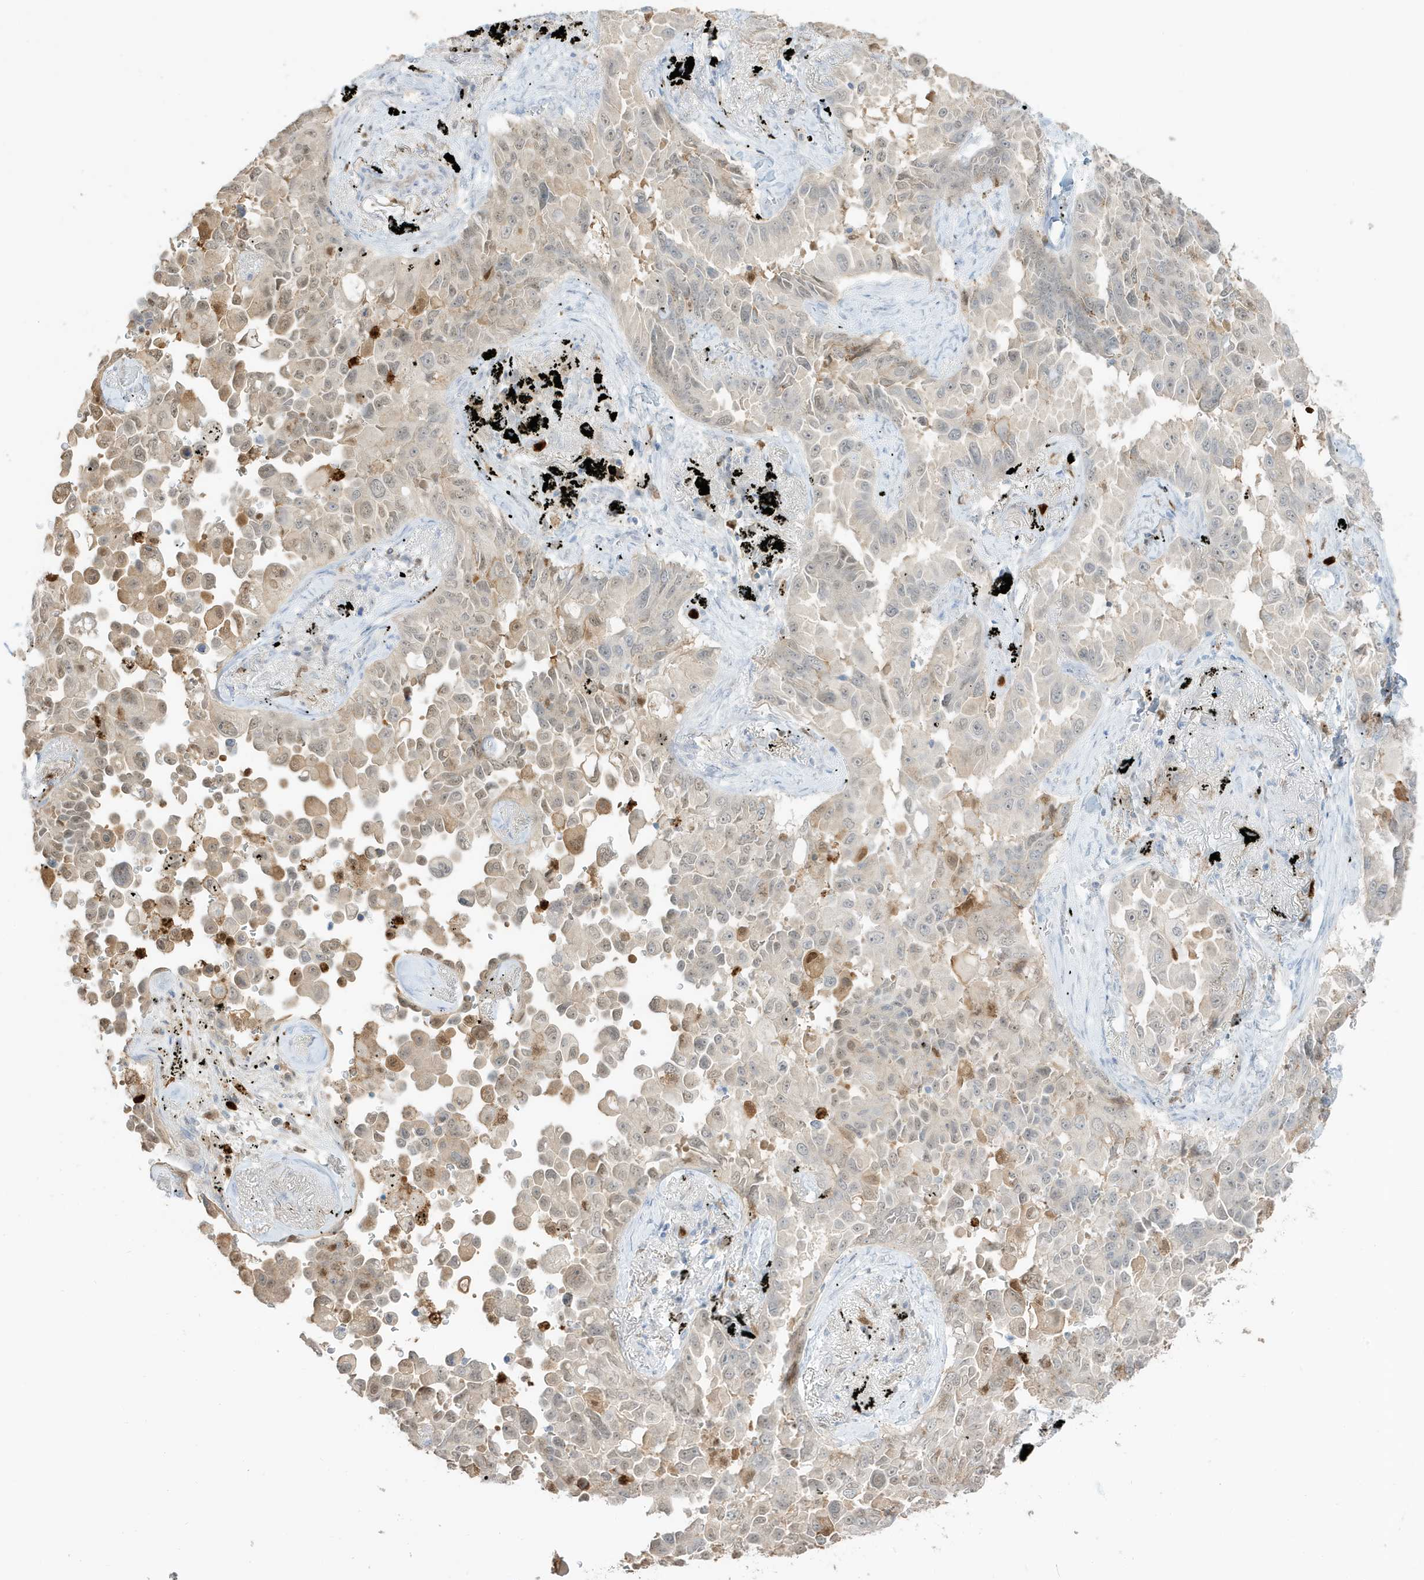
{"staining": {"intensity": "negative", "quantity": "none", "location": "none"}, "tissue": "lung cancer", "cell_type": "Tumor cells", "image_type": "cancer", "snomed": [{"axis": "morphology", "description": "Adenocarcinoma, NOS"}, {"axis": "topography", "description": "Lung"}], "caption": "High magnification brightfield microscopy of lung cancer (adenocarcinoma) stained with DAB (3,3'-diaminobenzidine) (brown) and counterstained with hematoxylin (blue): tumor cells show no significant staining.", "gene": "GCA", "patient": {"sex": "female", "age": 67}}